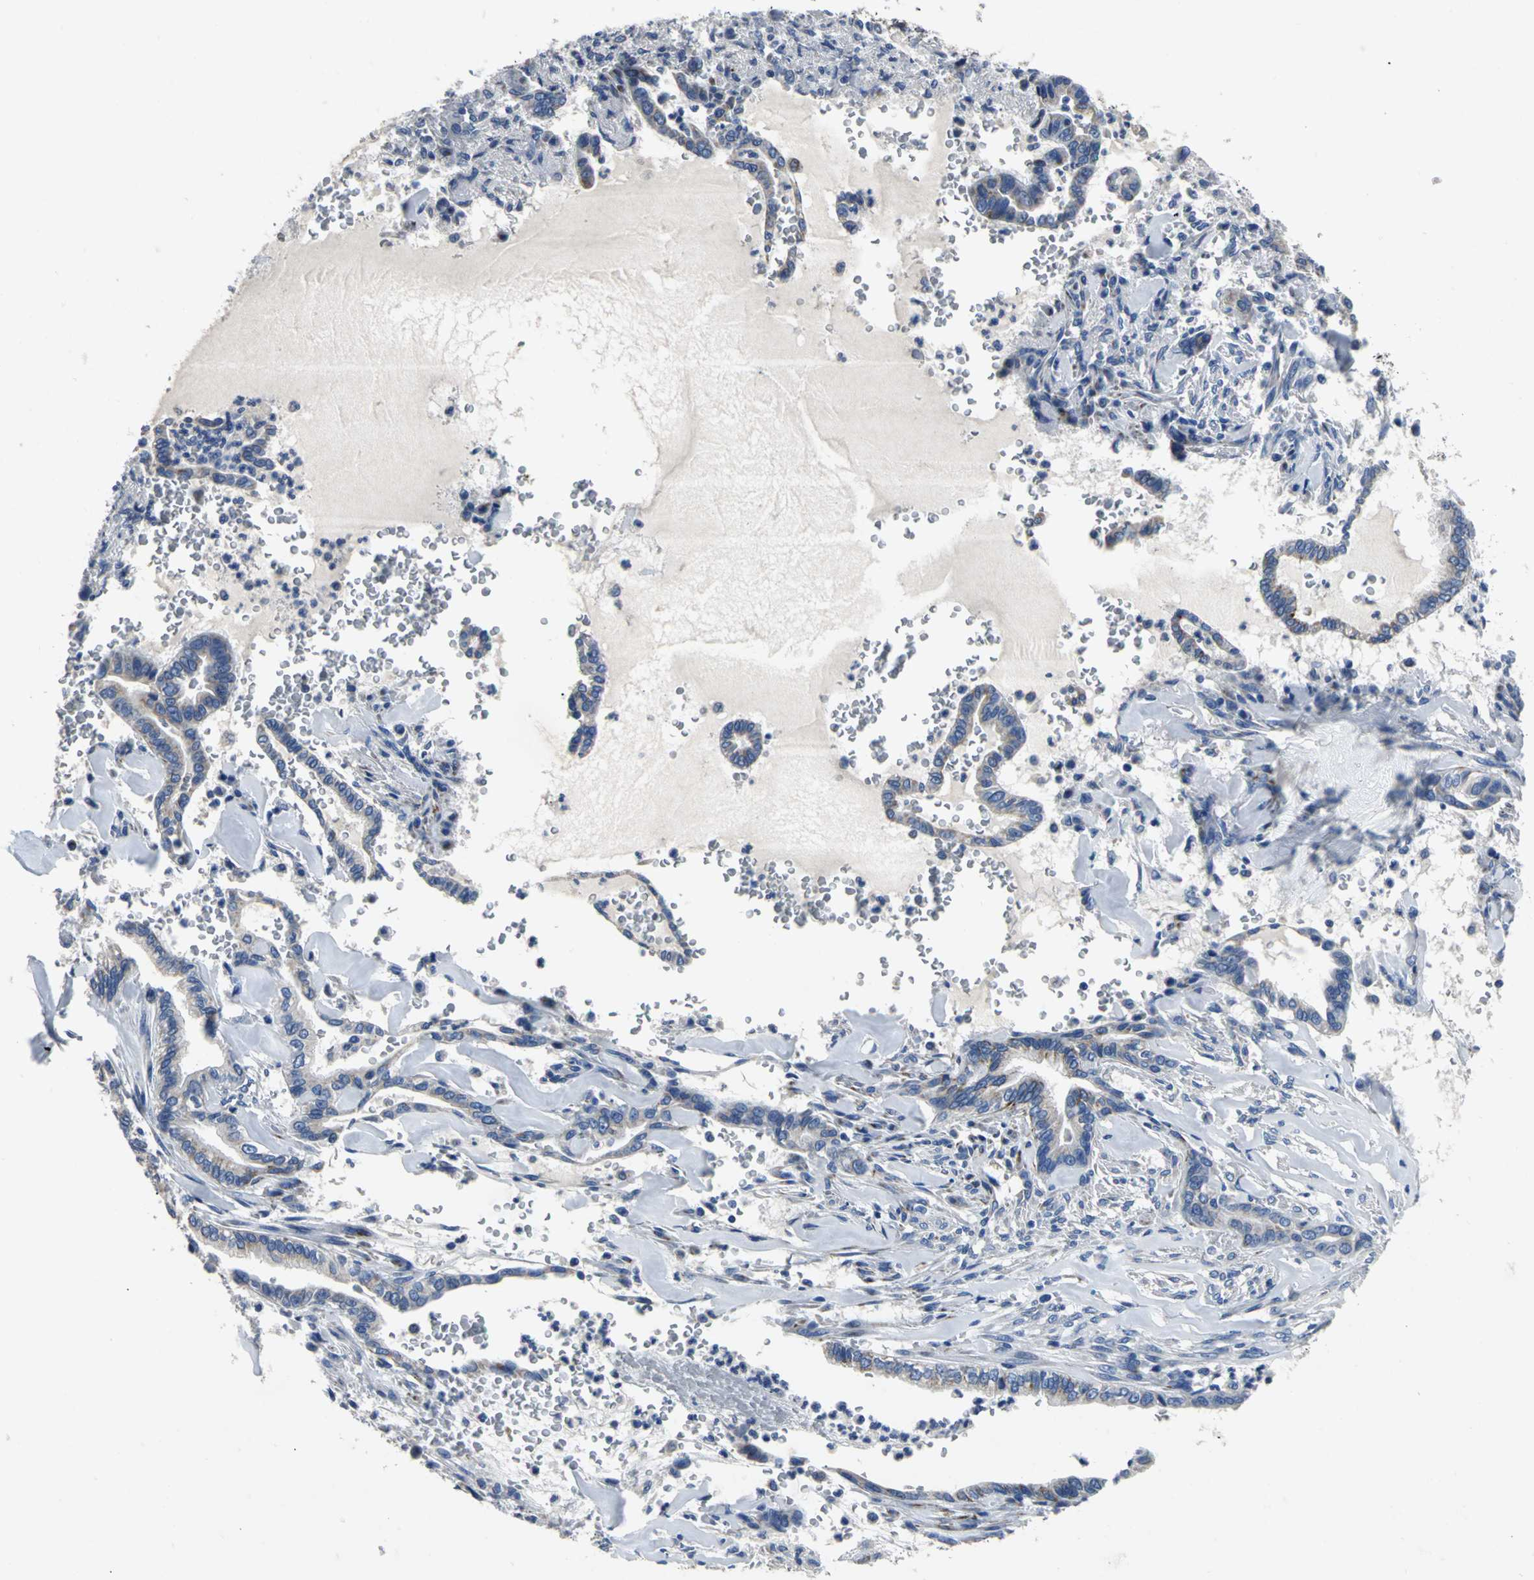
{"staining": {"intensity": "weak", "quantity": "<25%", "location": "cytoplasmic/membranous"}, "tissue": "liver cancer", "cell_type": "Tumor cells", "image_type": "cancer", "snomed": [{"axis": "morphology", "description": "Cholangiocarcinoma"}, {"axis": "topography", "description": "Liver"}], "caption": "DAB (3,3'-diaminobenzidine) immunohistochemical staining of human liver cholangiocarcinoma displays no significant positivity in tumor cells. The staining was performed using DAB to visualize the protein expression in brown, while the nuclei were stained in blue with hematoxylin (Magnification: 20x).", "gene": "IFI6", "patient": {"sex": "female", "age": 67}}